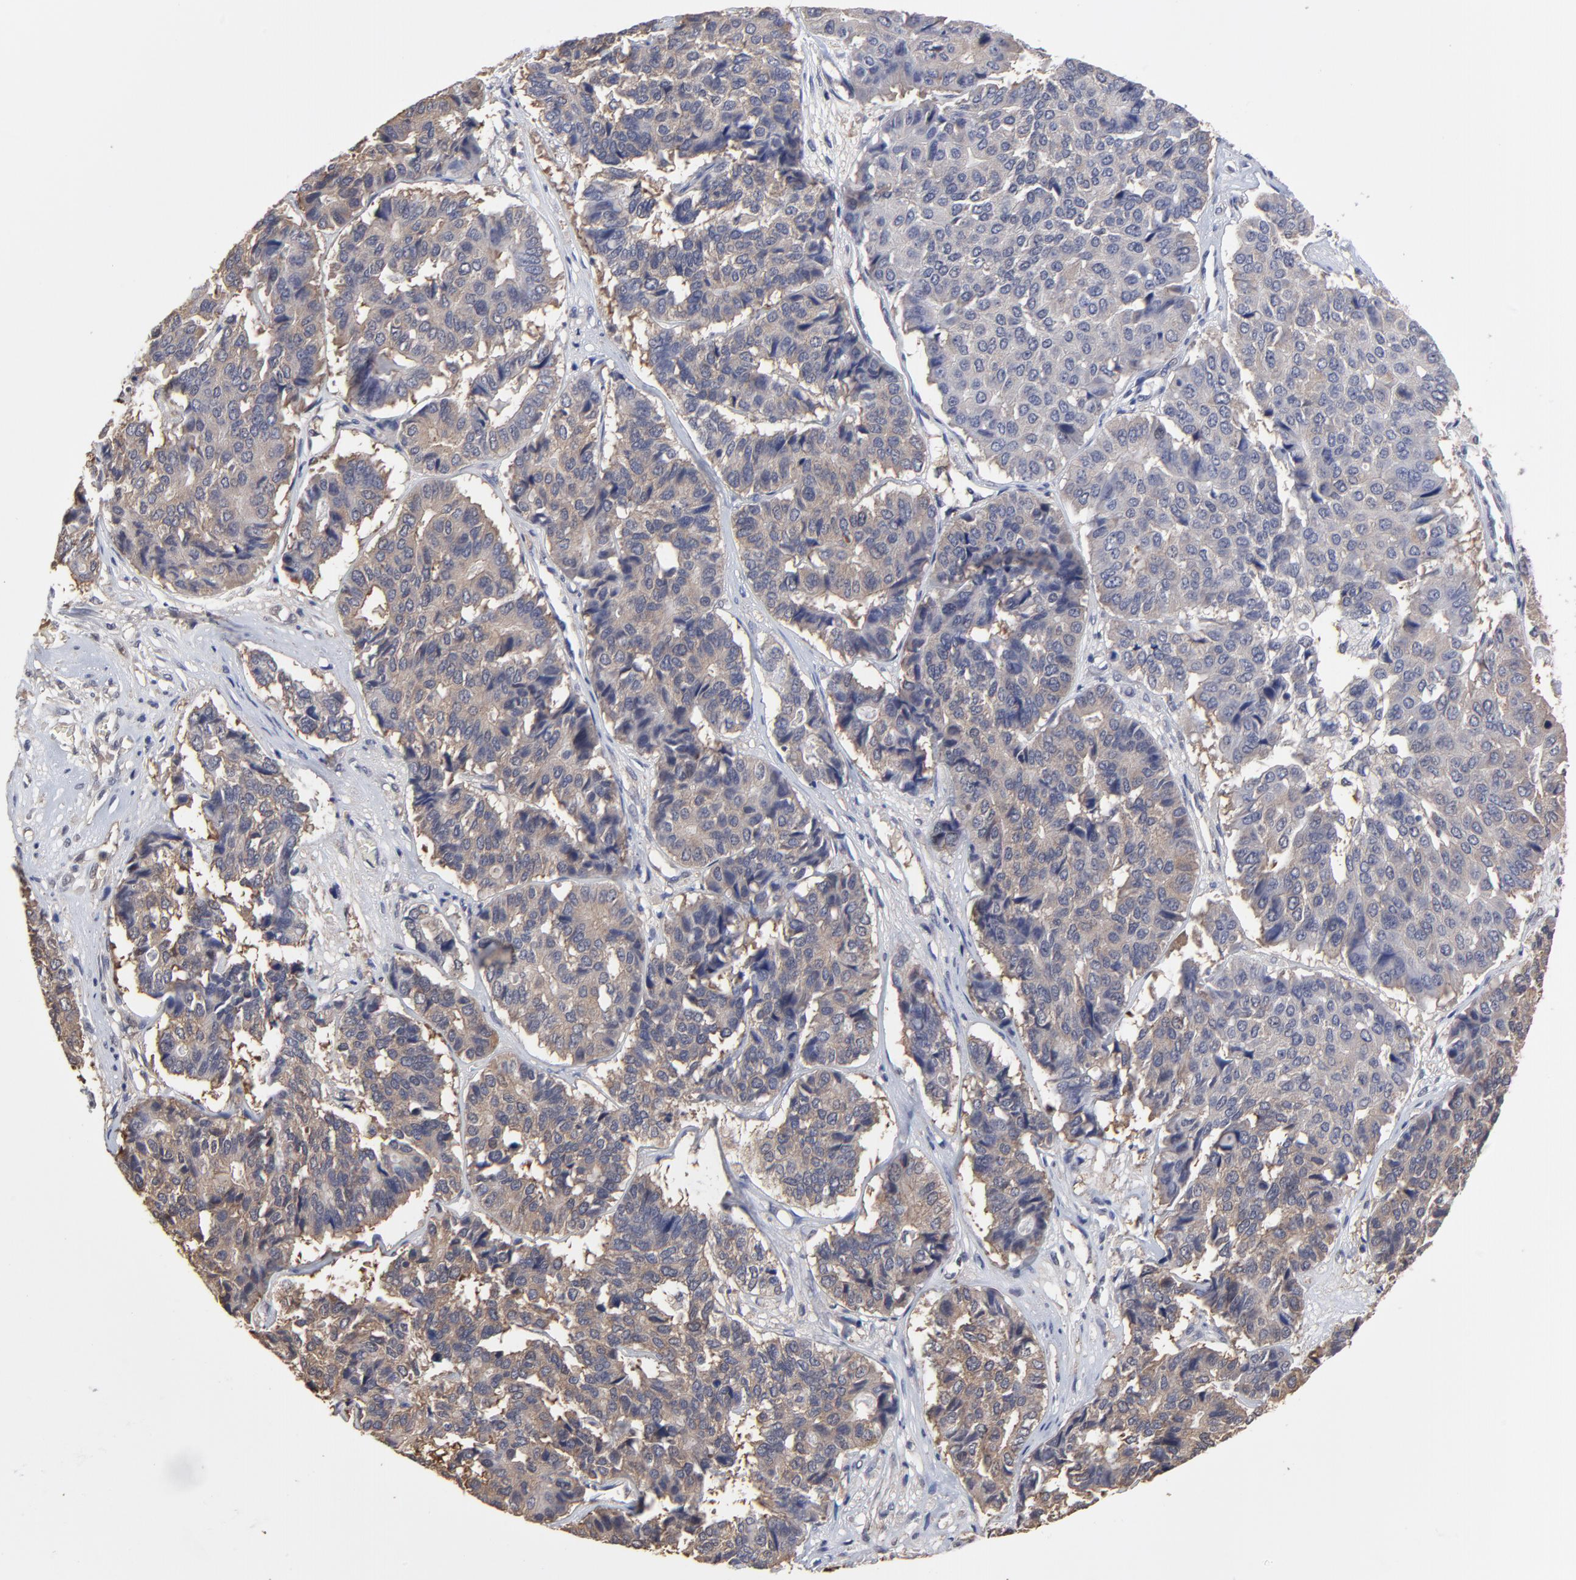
{"staining": {"intensity": "weak", "quantity": ">75%", "location": "cytoplasmic/membranous"}, "tissue": "pancreatic cancer", "cell_type": "Tumor cells", "image_type": "cancer", "snomed": [{"axis": "morphology", "description": "Adenocarcinoma, NOS"}, {"axis": "topography", "description": "Pancreas"}], "caption": "Immunohistochemistry histopathology image of neoplastic tissue: pancreatic cancer stained using immunohistochemistry (IHC) exhibits low levels of weak protein expression localized specifically in the cytoplasmic/membranous of tumor cells, appearing as a cytoplasmic/membranous brown color.", "gene": "CCT2", "patient": {"sex": "male", "age": 50}}